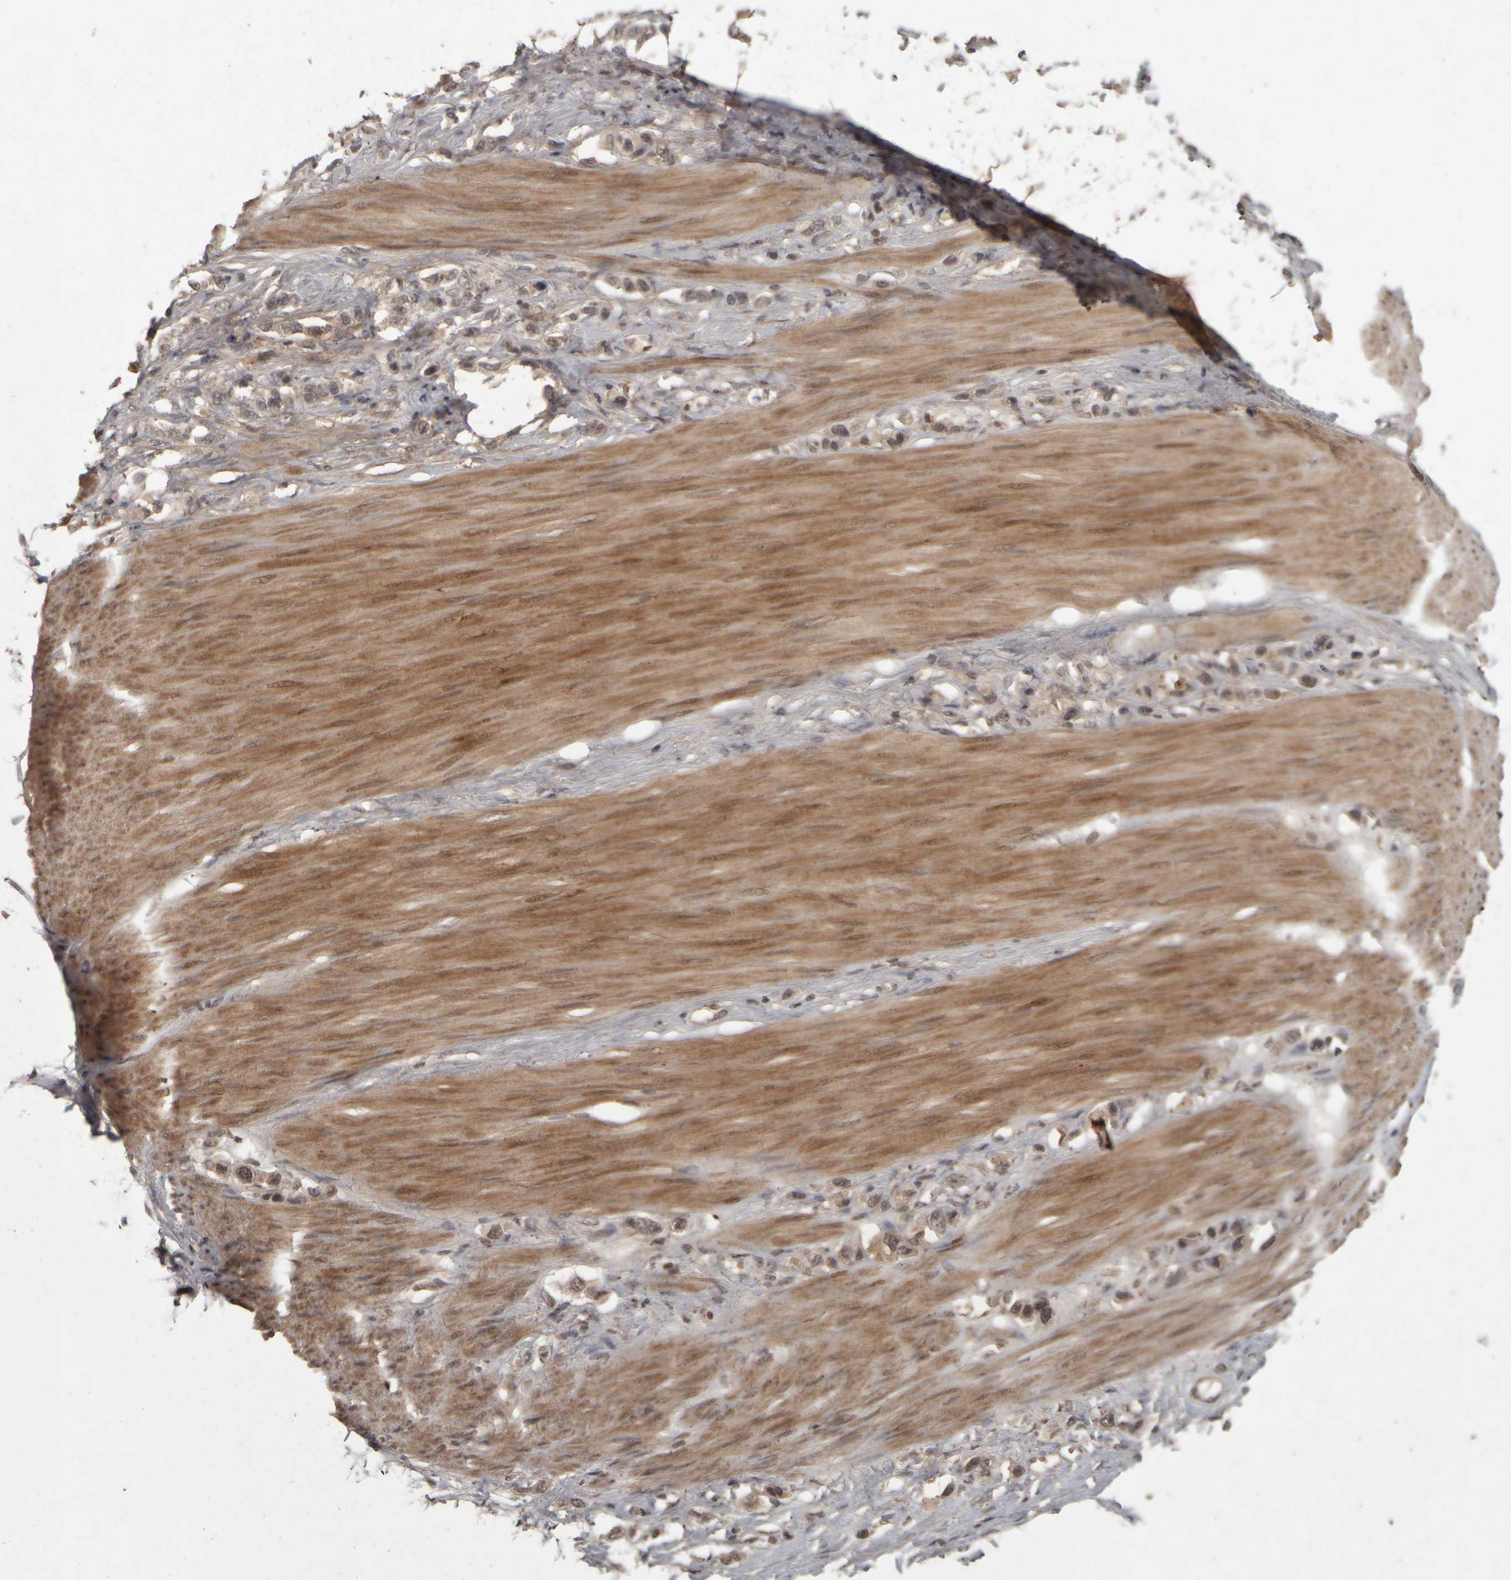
{"staining": {"intensity": "weak", "quantity": ">75%", "location": "cytoplasmic/membranous"}, "tissue": "stomach cancer", "cell_type": "Tumor cells", "image_type": "cancer", "snomed": [{"axis": "morphology", "description": "Adenocarcinoma, NOS"}, {"axis": "topography", "description": "Stomach"}], "caption": "High-magnification brightfield microscopy of stomach adenocarcinoma stained with DAB (3,3'-diaminobenzidine) (brown) and counterstained with hematoxylin (blue). tumor cells exhibit weak cytoplasmic/membranous expression is seen in about>75% of cells.", "gene": "ACO1", "patient": {"sex": "female", "age": 65}}